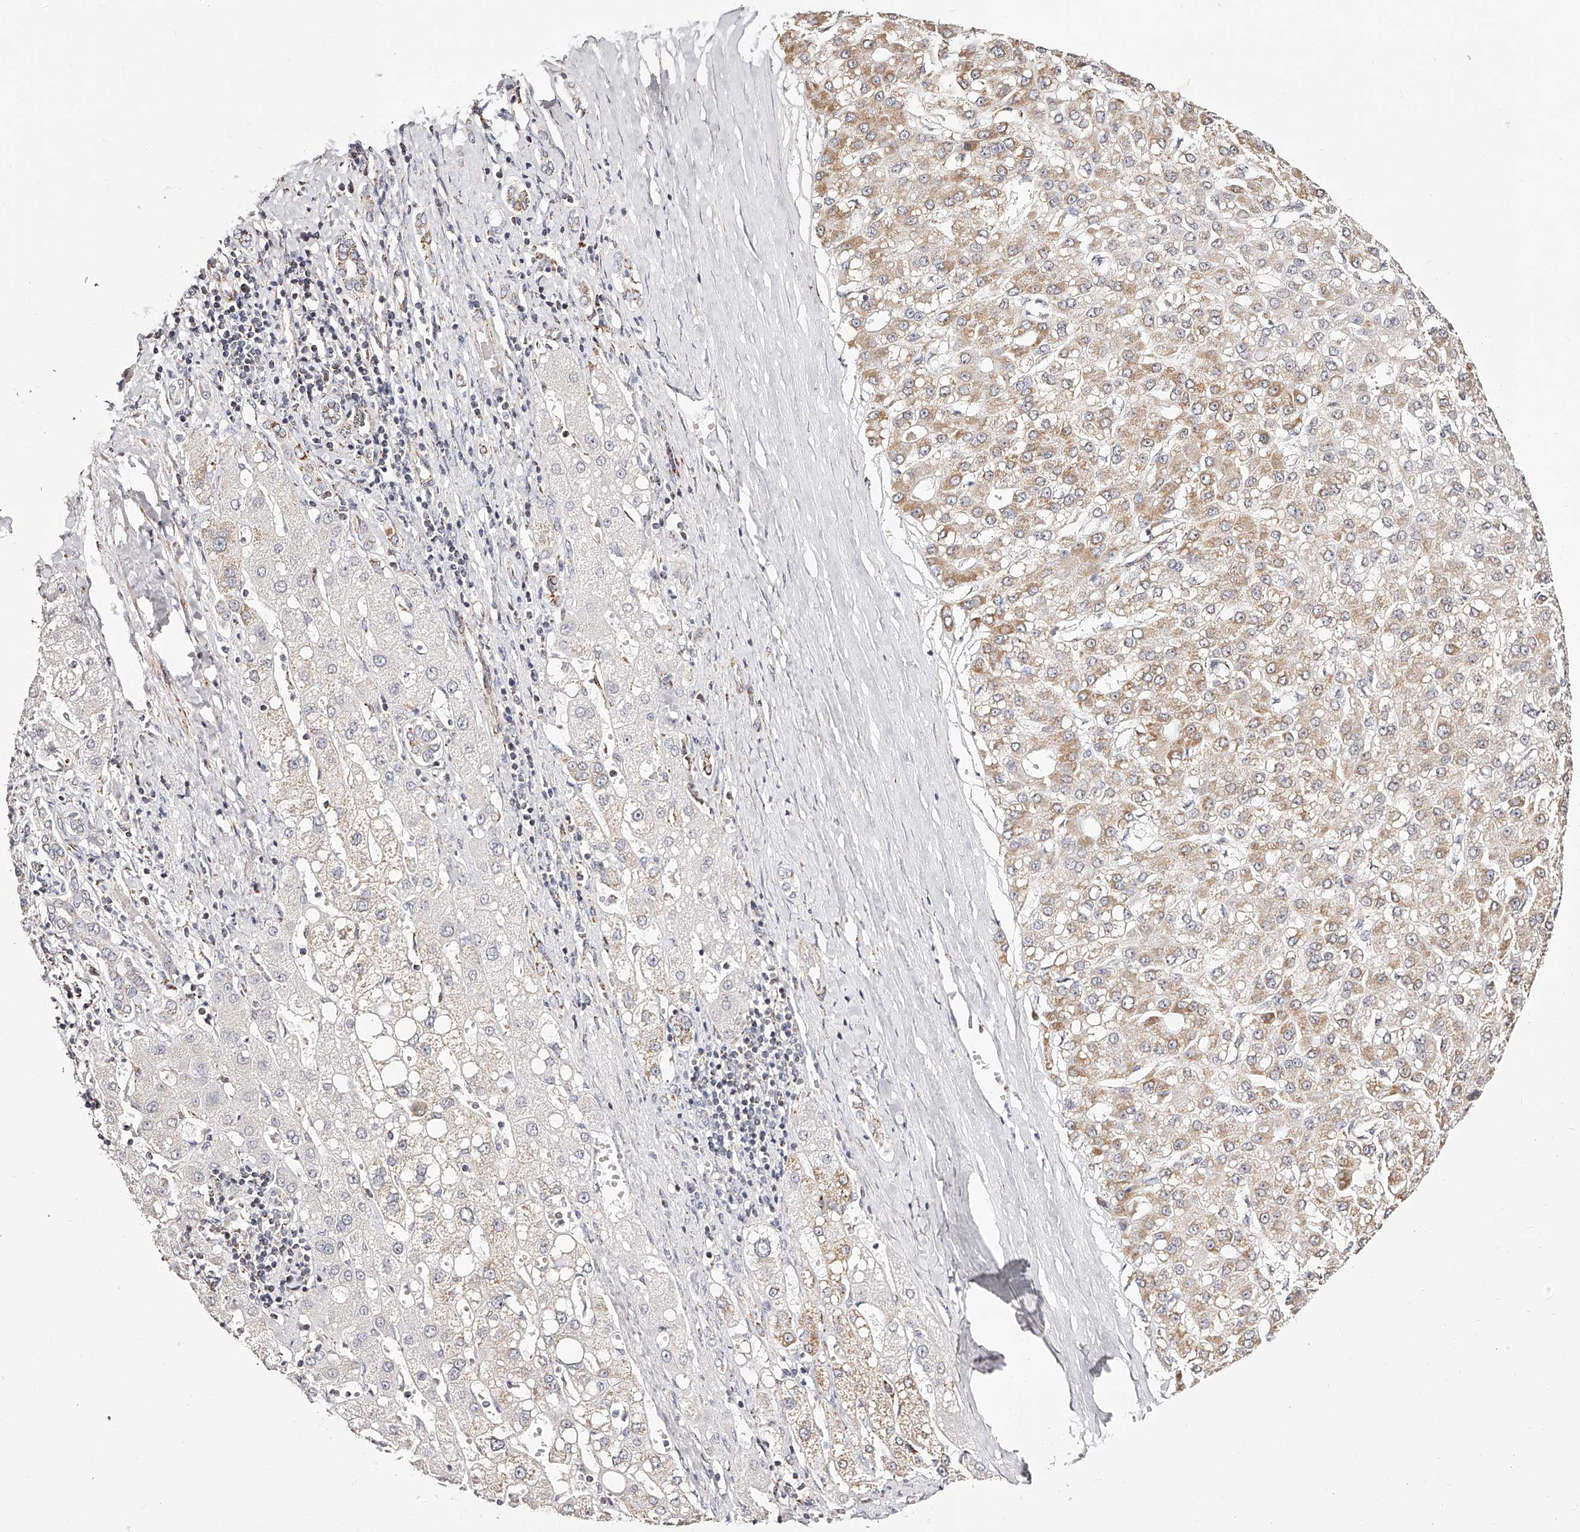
{"staining": {"intensity": "moderate", "quantity": "25%-75%", "location": "cytoplasmic/membranous"}, "tissue": "liver cancer", "cell_type": "Tumor cells", "image_type": "cancer", "snomed": [{"axis": "morphology", "description": "Carcinoma, Hepatocellular, NOS"}, {"axis": "topography", "description": "Liver"}], "caption": "Moderate cytoplasmic/membranous protein positivity is seen in about 25%-75% of tumor cells in liver cancer. (DAB IHC, brown staining for protein, blue staining for nuclei).", "gene": "NDUFV3", "patient": {"sex": "male", "age": 67}}